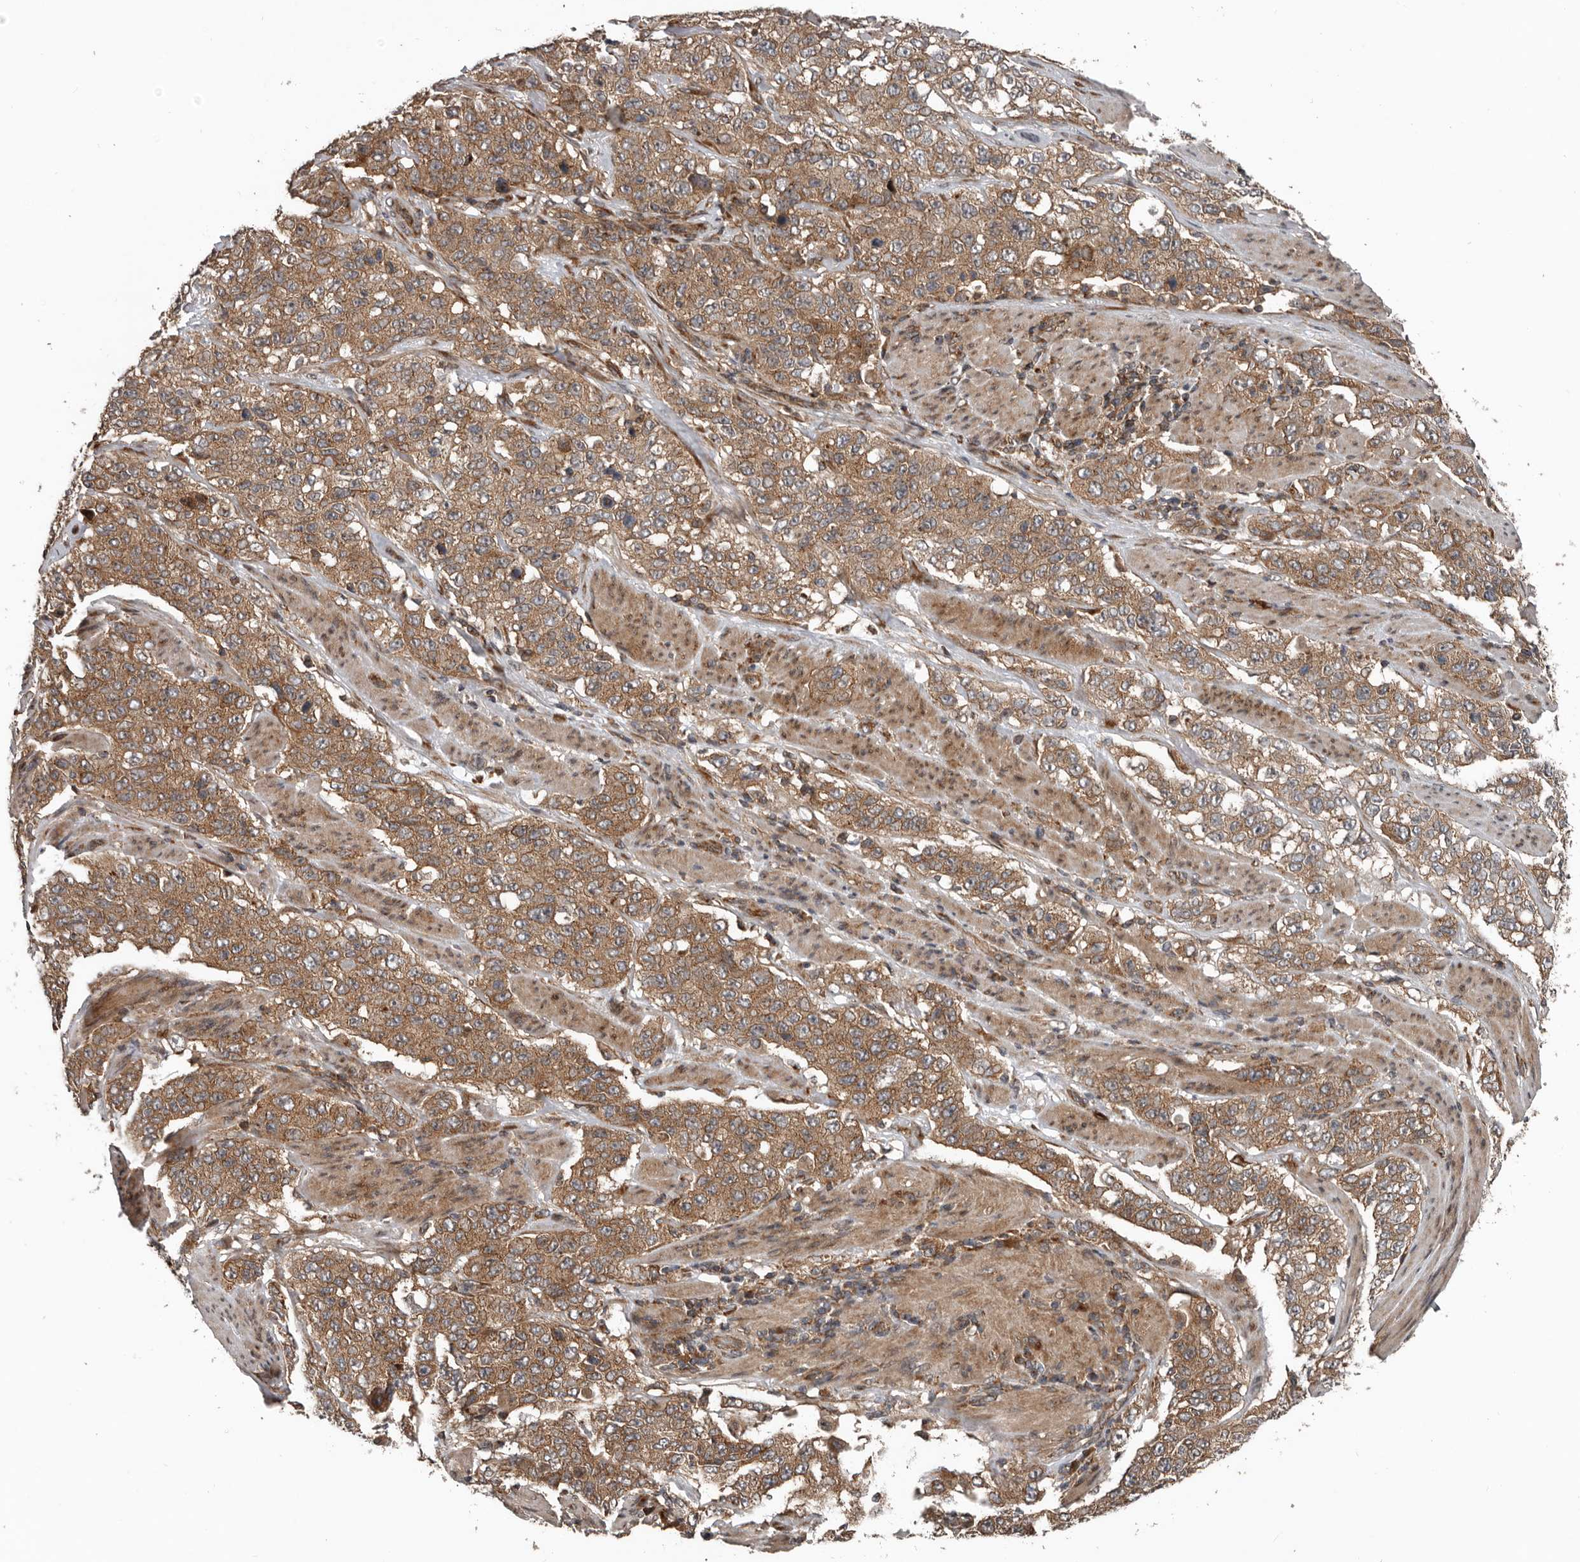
{"staining": {"intensity": "moderate", "quantity": ">75%", "location": "cytoplasmic/membranous"}, "tissue": "stomach cancer", "cell_type": "Tumor cells", "image_type": "cancer", "snomed": [{"axis": "morphology", "description": "Adenocarcinoma, NOS"}, {"axis": "topography", "description": "Stomach"}], "caption": "IHC (DAB (3,3'-diaminobenzidine)) staining of human adenocarcinoma (stomach) reveals moderate cytoplasmic/membranous protein positivity in about >75% of tumor cells. Nuclei are stained in blue.", "gene": "CCDC190", "patient": {"sex": "male", "age": 48}}